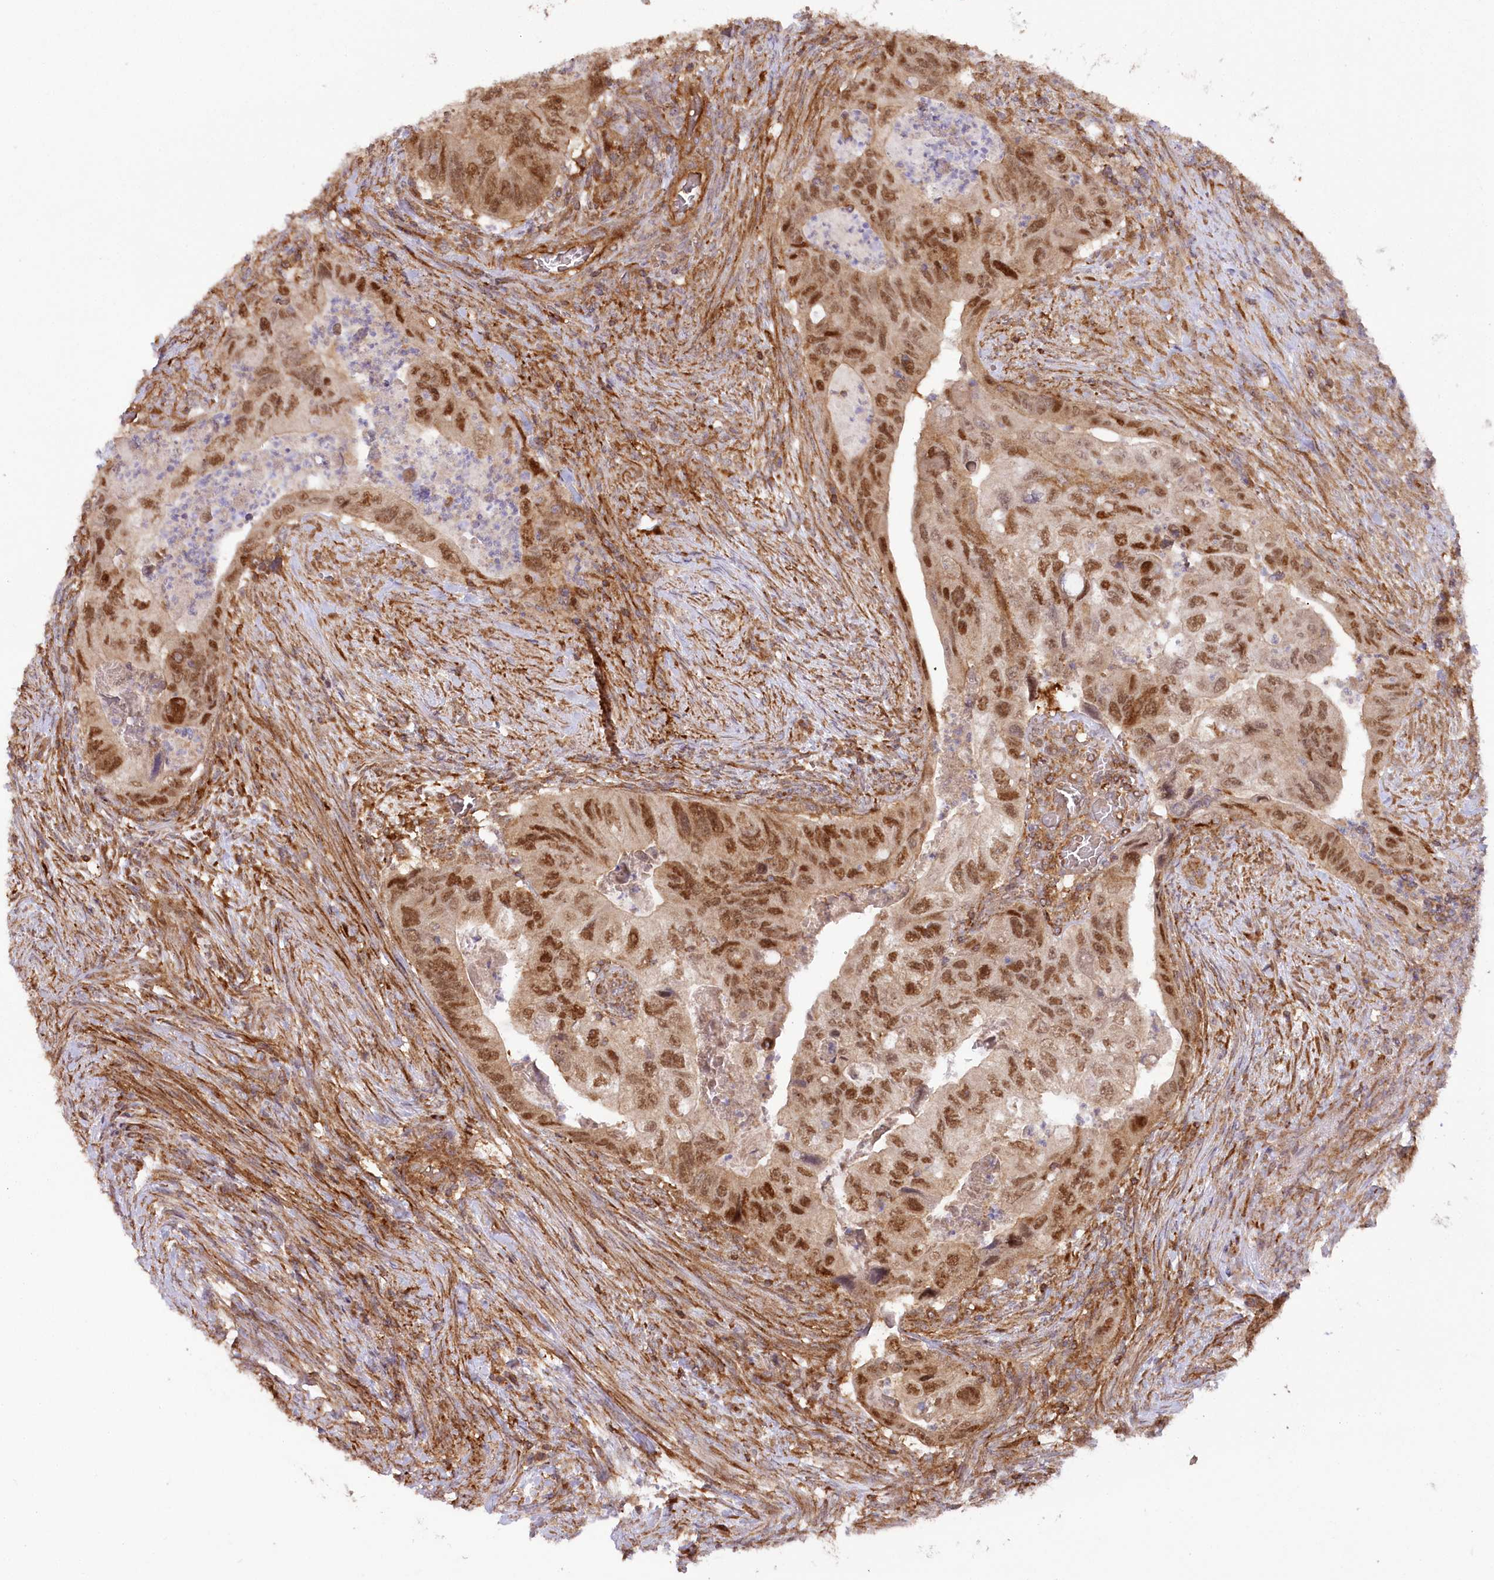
{"staining": {"intensity": "strong", "quantity": ">75%", "location": "nuclear"}, "tissue": "colorectal cancer", "cell_type": "Tumor cells", "image_type": "cancer", "snomed": [{"axis": "morphology", "description": "Adenocarcinoma, NOS"}, {"axis": "topography", "description": "Rectum"}], "caption": "Strong nuclear staining is seen in about >75% of tumor cells in colorectal cancer (adenocarcinoma). The protein of interest is shown in brown color, while the nuclei are stained blue.", "gene": "CCDC91", "patient": {"sex": "male", "age": 63}}